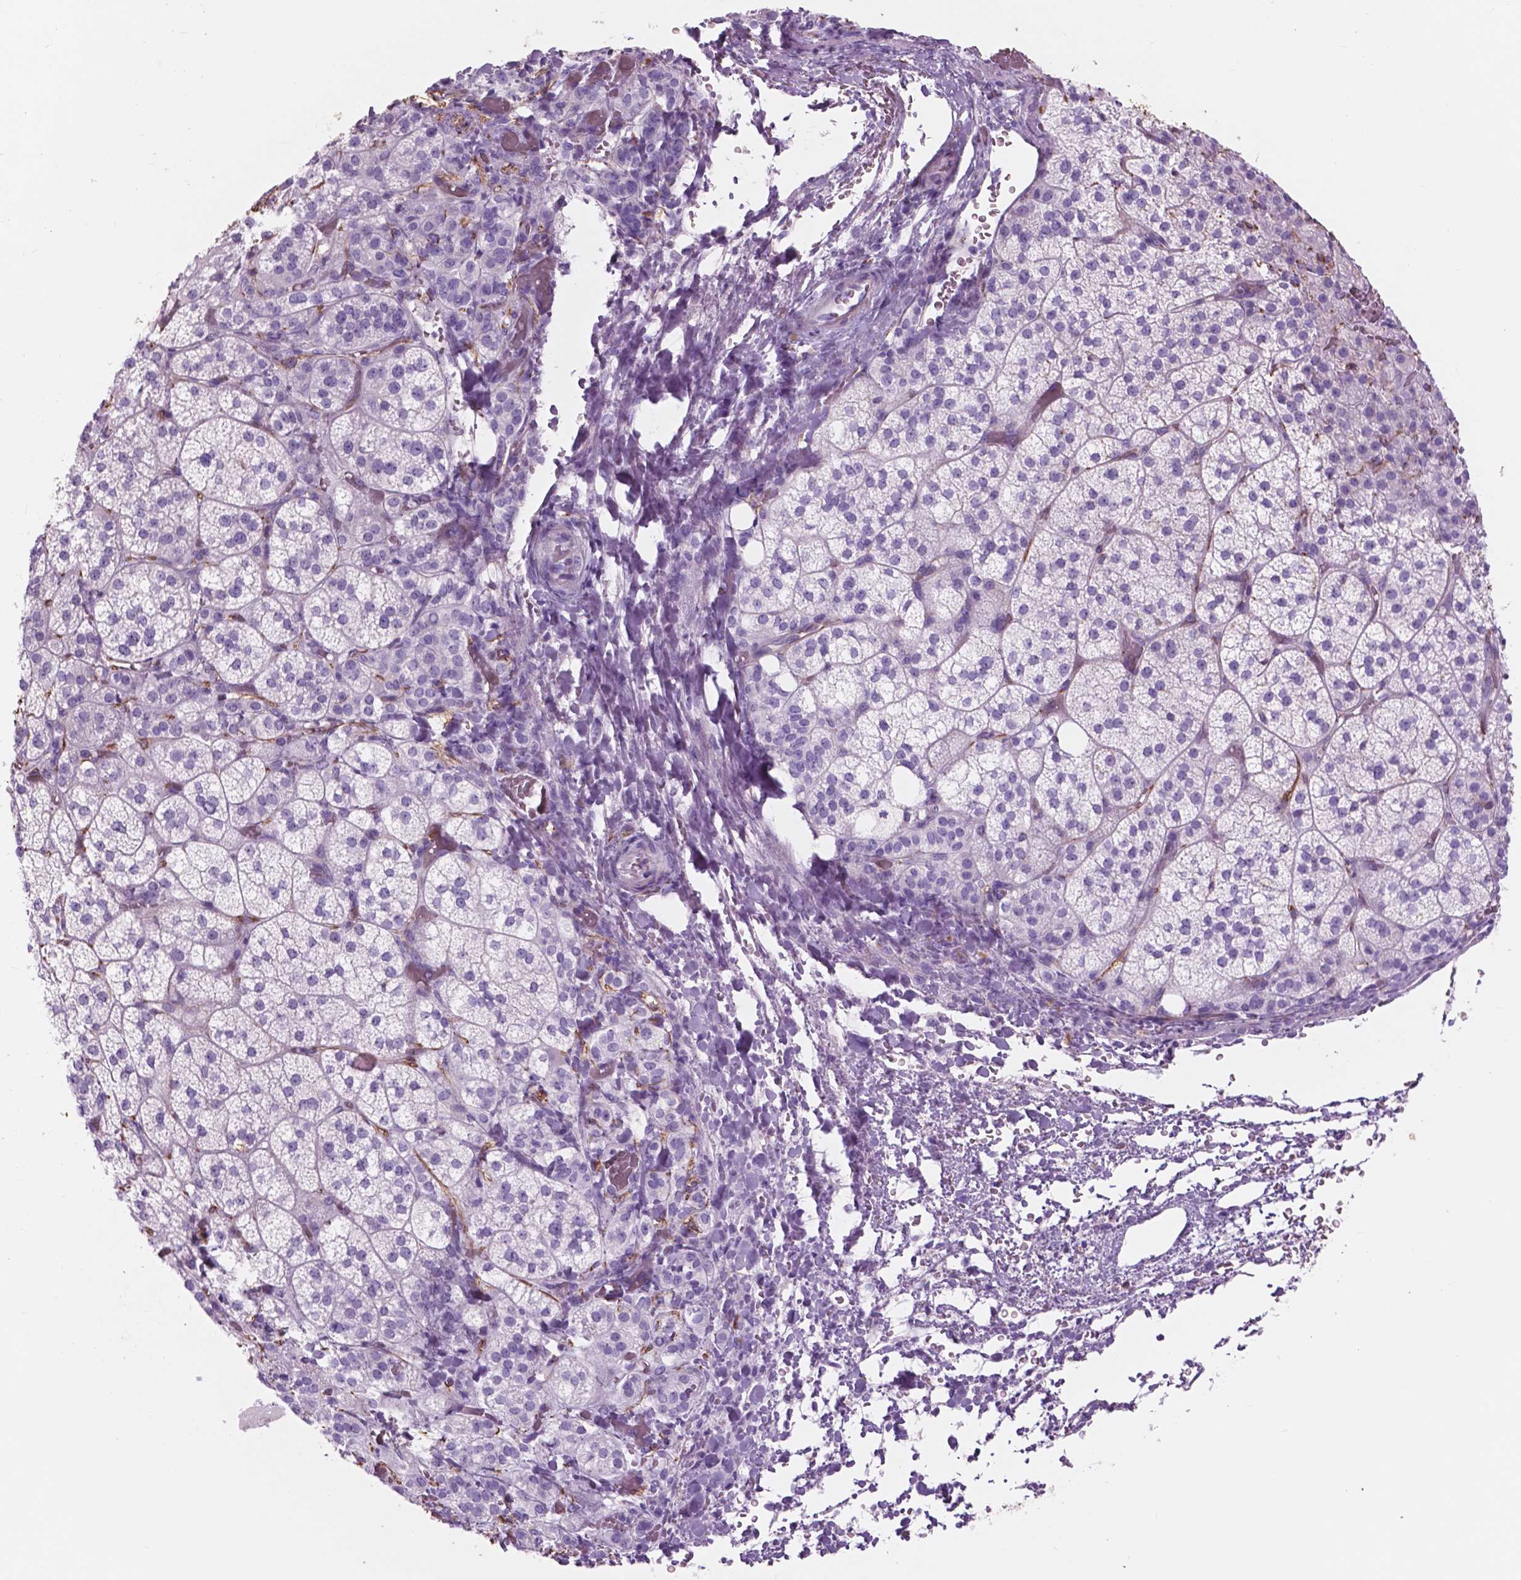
{"staining": {"intensity": "negative", "quantity": "none", "location": "none"}, "tissue": "adrenal gland", "cell_type": "Glandular cells", "image_type": "normal", "snomed": [{"axis": "morphology", "description": "Normal tissue, NOS"}, {"axis": "topography", "description": "Adrenal gland"}], "caption": "This micrograph is of normal adrenal gland stained with IHC to label a protein in brown with the nuclei are counter-stained blue. There is no positivity in glandular cells. (DAB (3,3'-diaminobenzidine) immunohistochemistry (IHC), high magnification).", "gene": "FXYD2", "patient": {"sex": "female", "age": 60}}